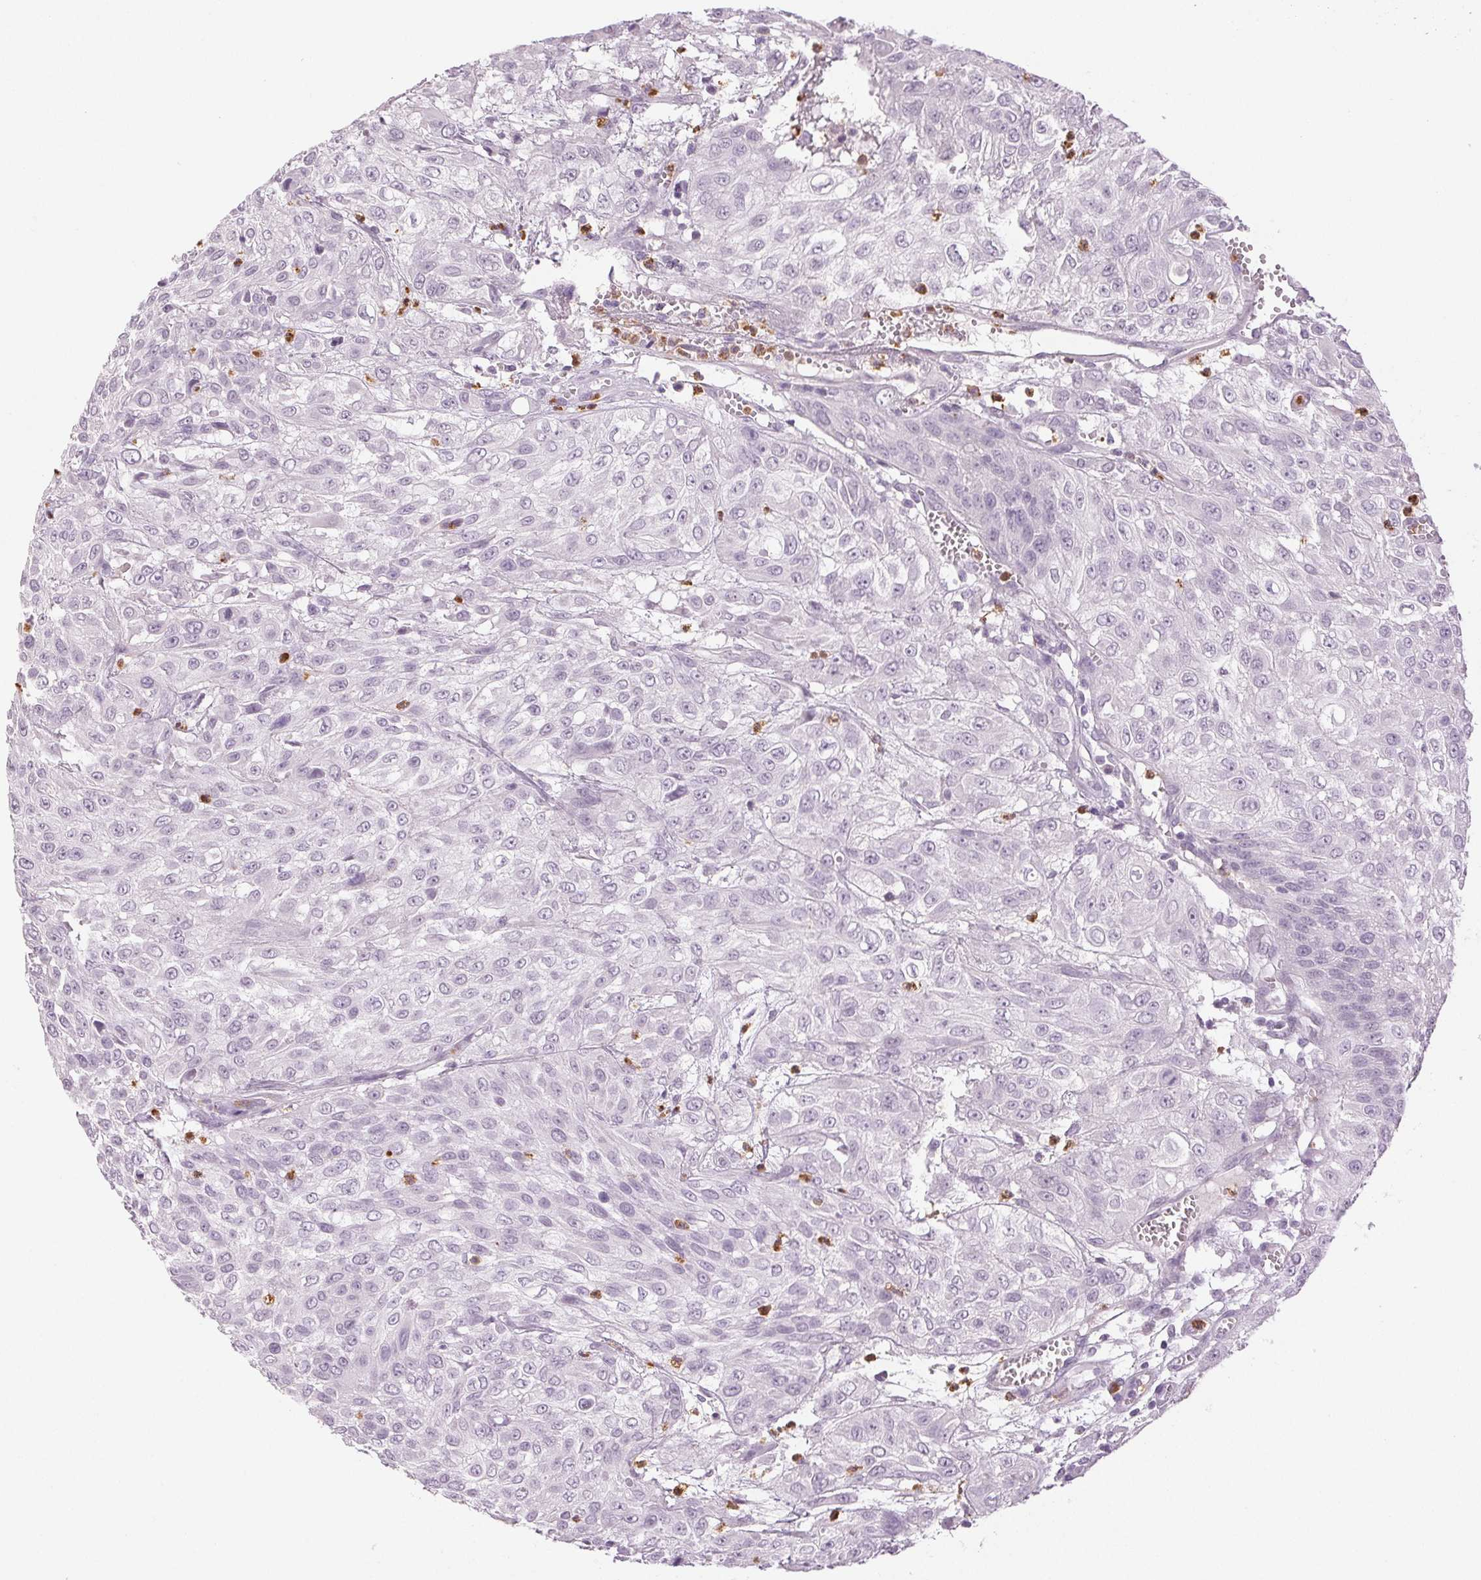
{"staining": {"intensity": "negative", "quantity": "none", "location": "none"}, "tissue": "urothelial cancer", "cell_type": "Tumor cells", "image_type": "cancer", "snomed": [{"axis": "morphology", "description": "Urothelial carcinoma, High grade"}, {"axis": "topography", "description": "Urinary bladder"}], "caption": "A micrograph of human urothelial cancer is negative for staining in tumor cells. (DAB (3,3'-diaminobenzidine) immunohistochemistry visualized using brightfield microscopy, high magnification).", "gene": "LTF", "patient": {"sex": "male", "age": 57}}